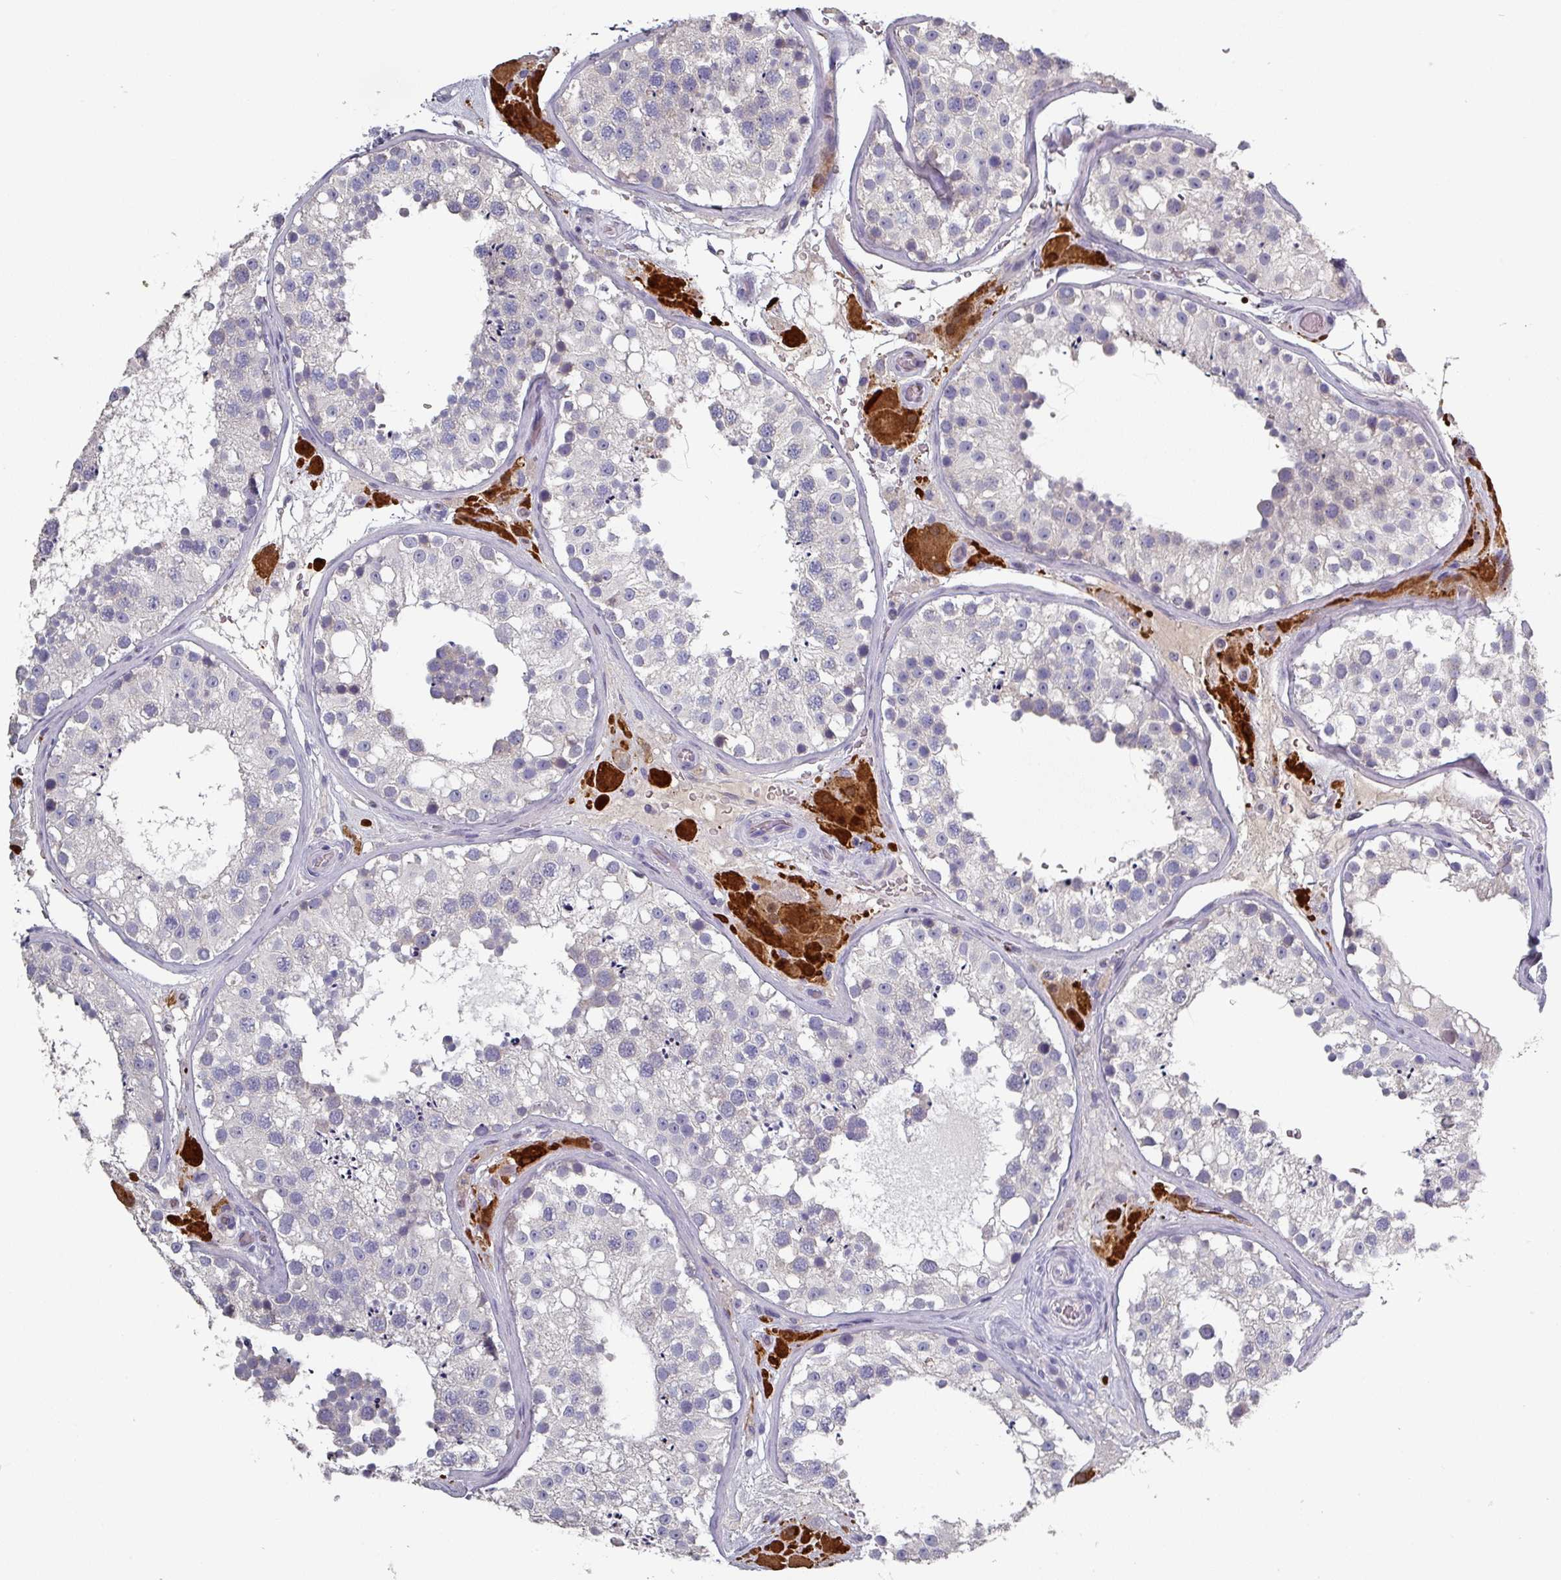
{"staining": {"intensity": "negative", "quantity": "none", "location": "none"}, "tissue": "testis", "cell_type": "Cells in seminiferous ducts", "image_type": "normal", "snomed": [{"axis": "morphology", "description": "Normal tissue, NOS"}, {"axis": "topography", "description": "Testis"}], "caption": "Cells in seminiferous ducts are negative for protein expression in normal human testis.", "gene": "PRAMEF7", "patient": {"sex": "male", "age": 26}}